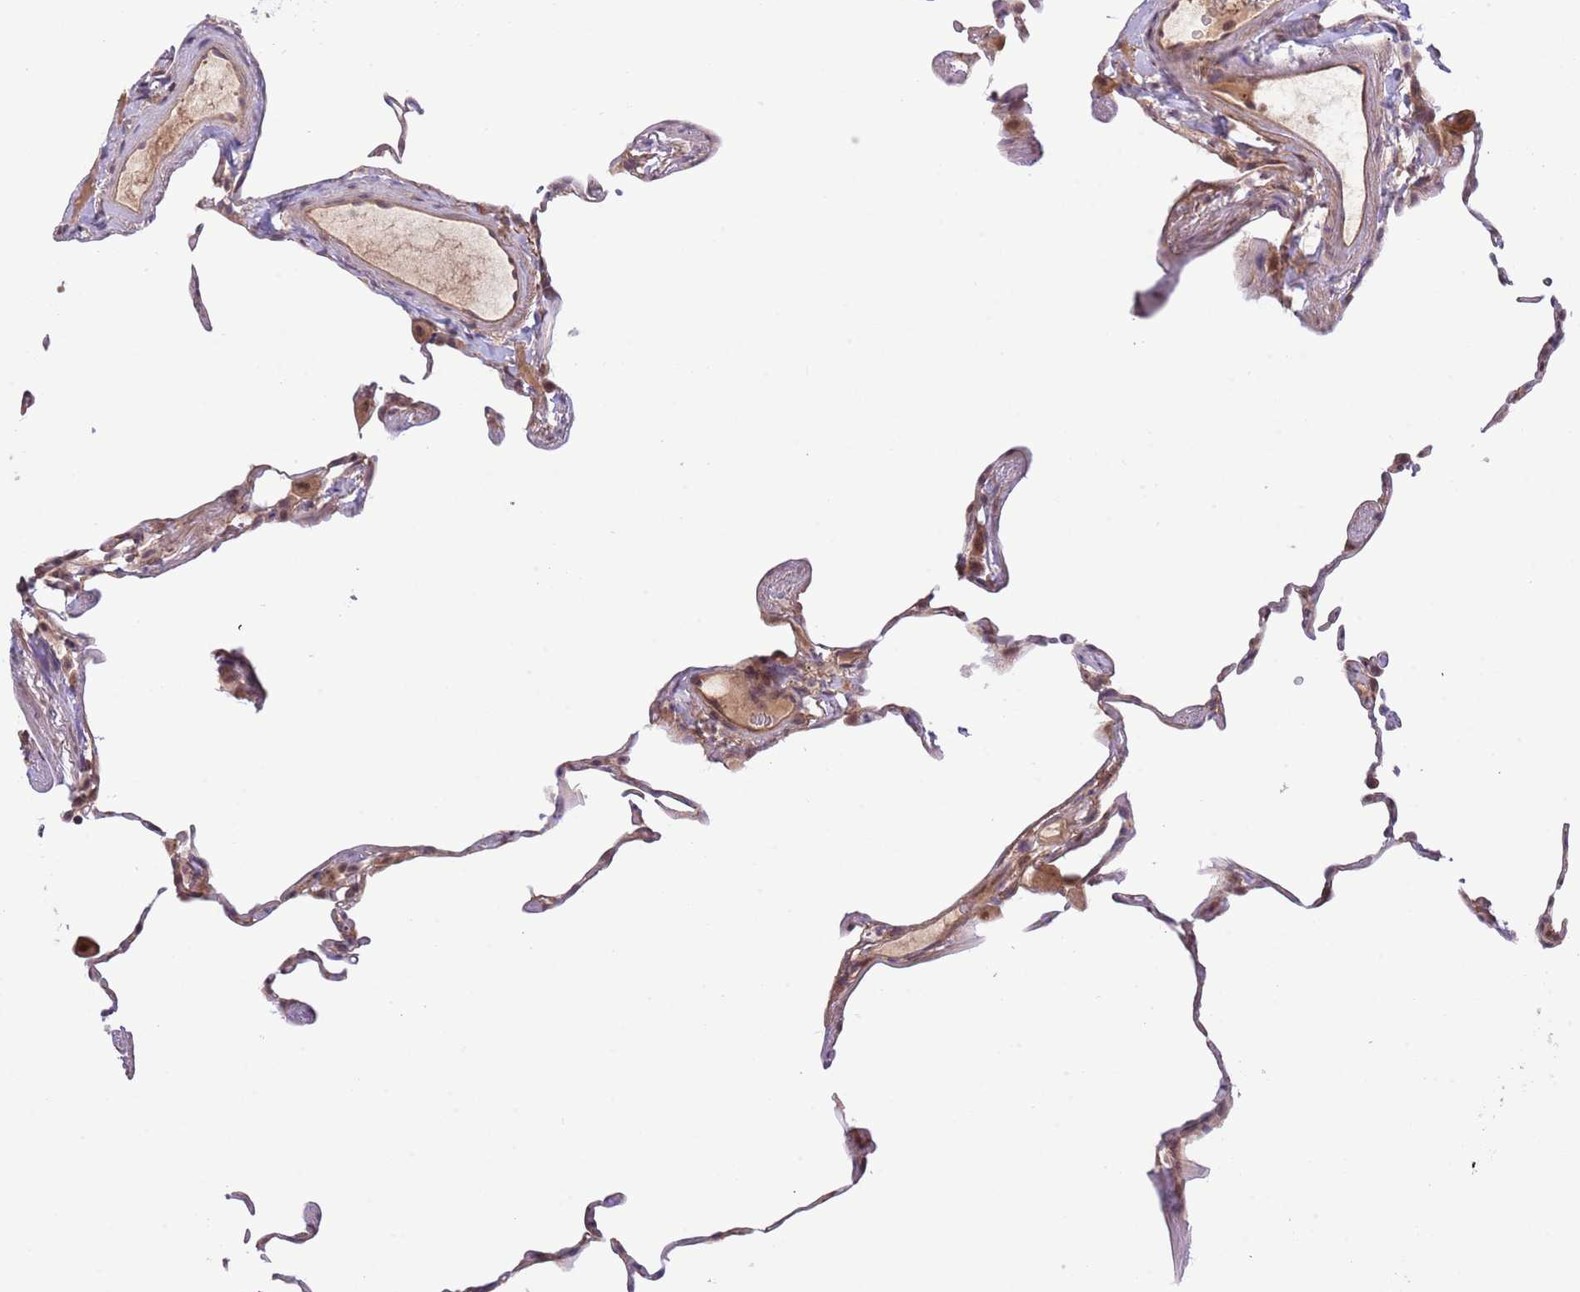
{"staining": {"intensity": "moderate", "quantity": "25%-75%", "location": "cytoplasmic/membranous"}, "tissue": "lung", "cell_type": "Alveolar cells", "image_type": "normal", "snomed": [{"axis": "morphology", "description": "Normal tissue, NOS"}, {"axis": "topography", "description": "Lung"}], "caption": "Protein expression analysis of unremarkable lung demonstrates moderate cytoplasmic/membranous staining in approximately 25%-75% of alveolar cells. (DAB (3,3'-diaminobenzidine) = brown stain, brightfield microscopy at high magnification).", "gene": "PRR16", "patient": {"sex": "female", "age": 57}}